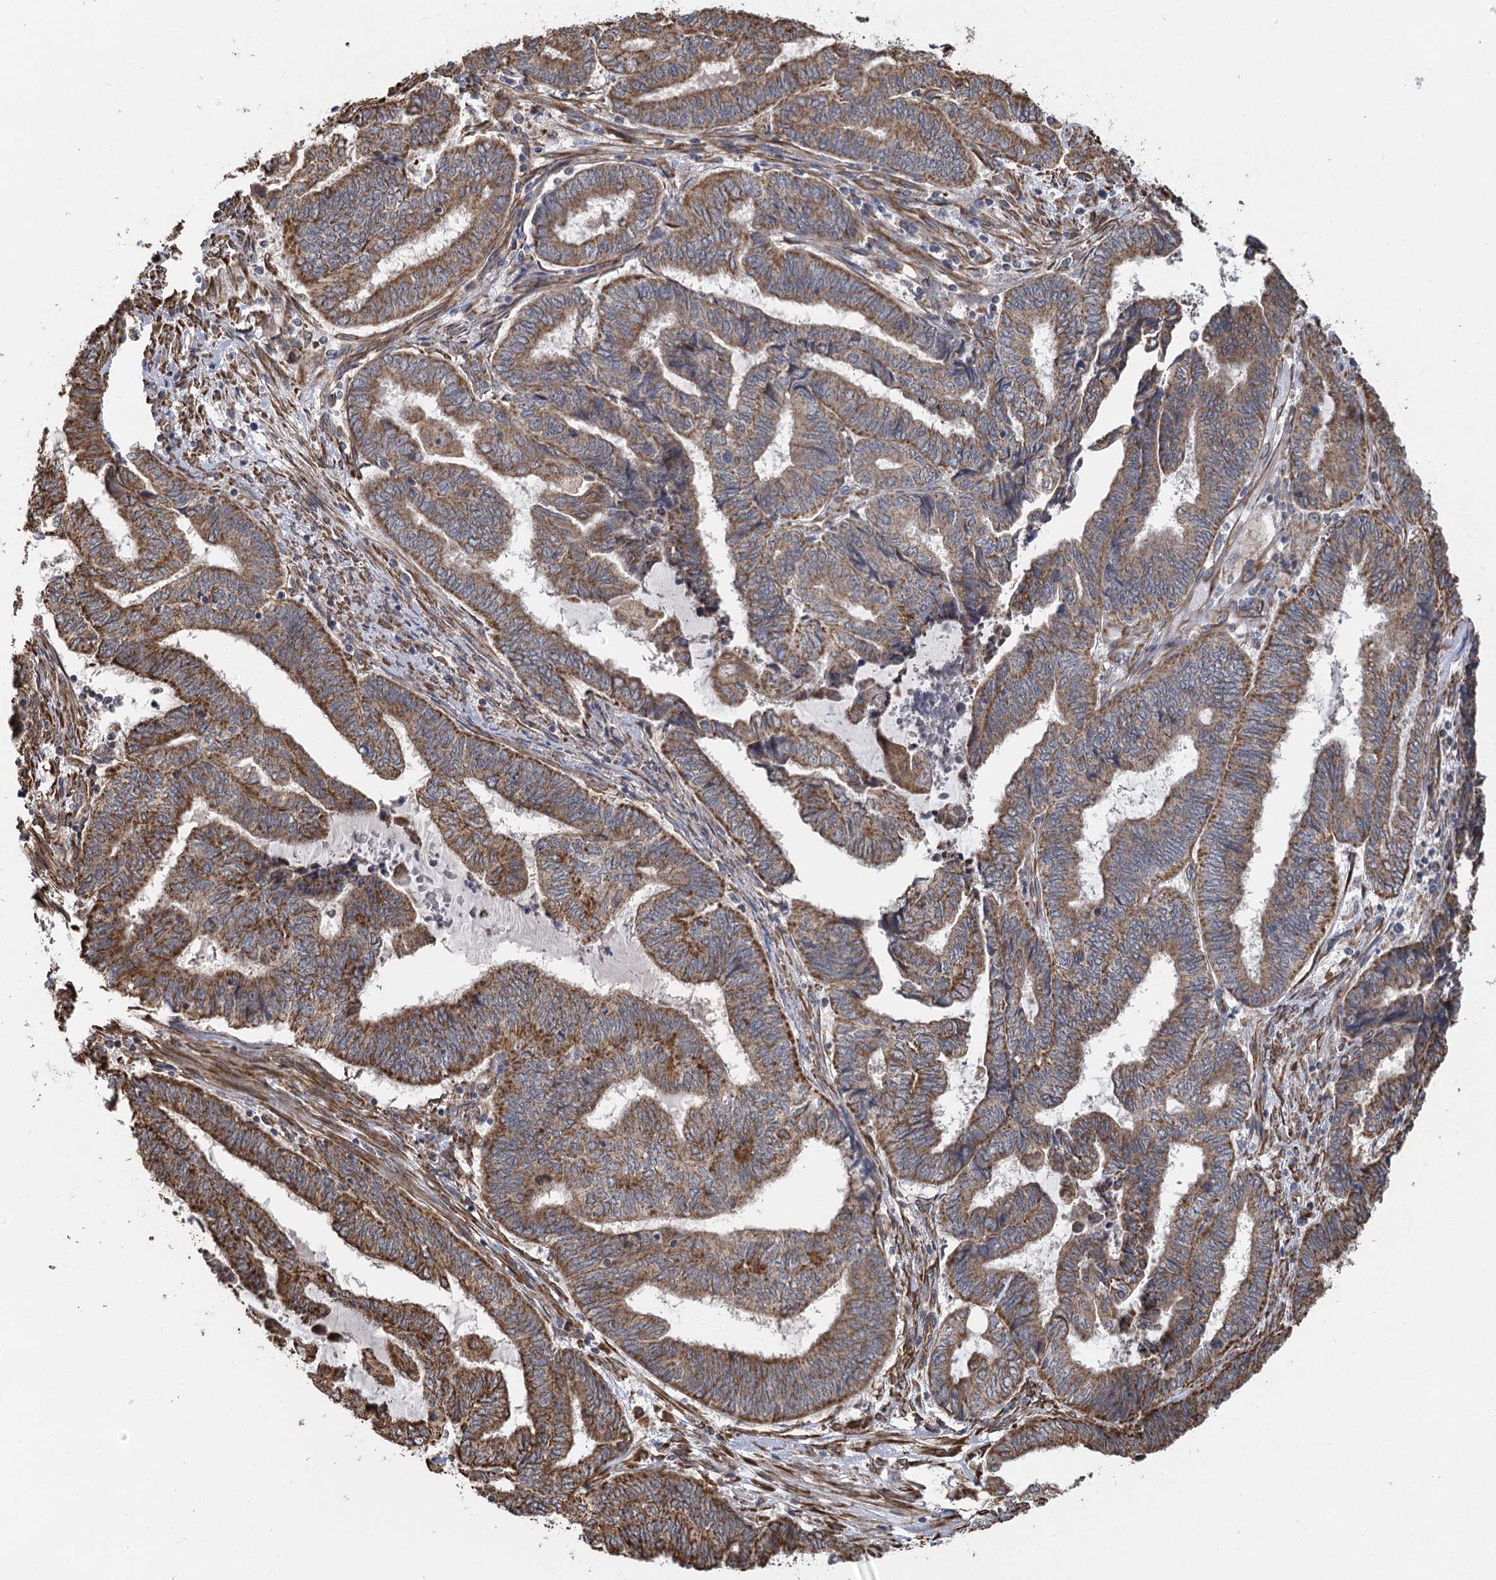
{"staining": {"intensity": "moderate", "quantity": ">75%", "location": "cytoplasmic/membranous"}, "tissue": "endometrial cancer", "cell_type": "Tumor cells", "image_type": "cancer", "snomed": [{"axis": "morphology", "description": "Adenocarcinoma, NOS"}, {"axis": "topography", "description": "Uterus"}, {"axis": "topography", "description": "Endometrium"}], "caption": "Human endometrial adenocarcinoma stained with a protein marker displays moderate staining in tumor cells.", "gene": "IL11RA", "patient": {"sex": "female", "age": 70}}